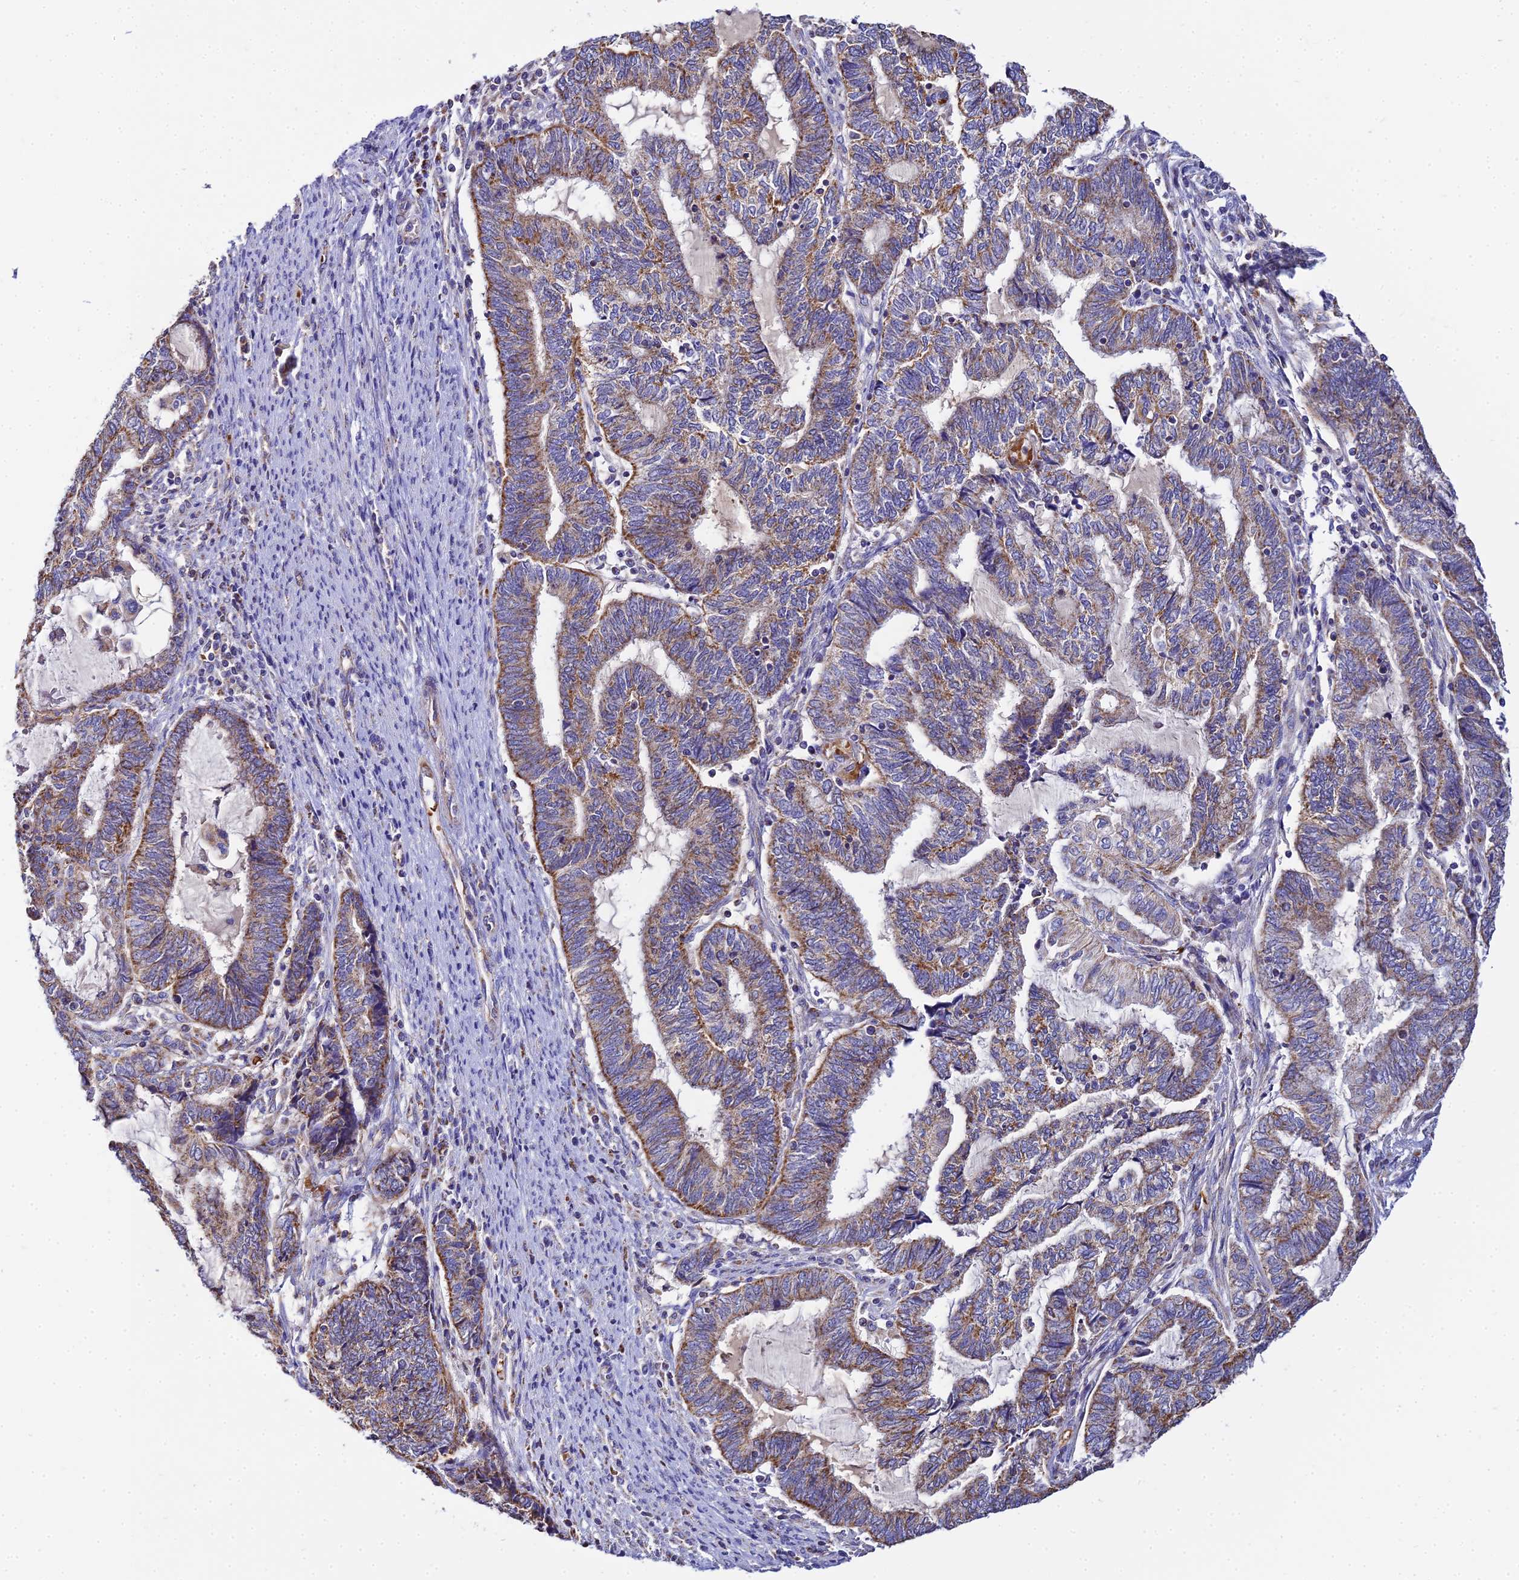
{"staining": {"intensity": "moderate", "quantity": "25%-75%", "location": "cytoplasmic/membranous"}, "tissue": "endometrial cancer", "cell_type": "Tumor cells", "image_type": "cancer", "snomed": [{"axis": "morphology", "description": "Adenocarcinoma, NOS"}, {"axis": "topography", "description": "Uterus"}, {"axis": "topography", "description": "Endometrium"}], "caption": "Tumor cells exhibit medium levels of moderate cytoplasmic/membranous staining in approximately 25%-75% of cells in endometrial adenocarcinoma. Using DAB (3,3'-diaminobenzidine) (brown) and hematoxylin (blue) stains, captured at high magnification using brightfield microscopy.", "gene": "TYW5", "patient": {"sex": "female", "age": 70}}